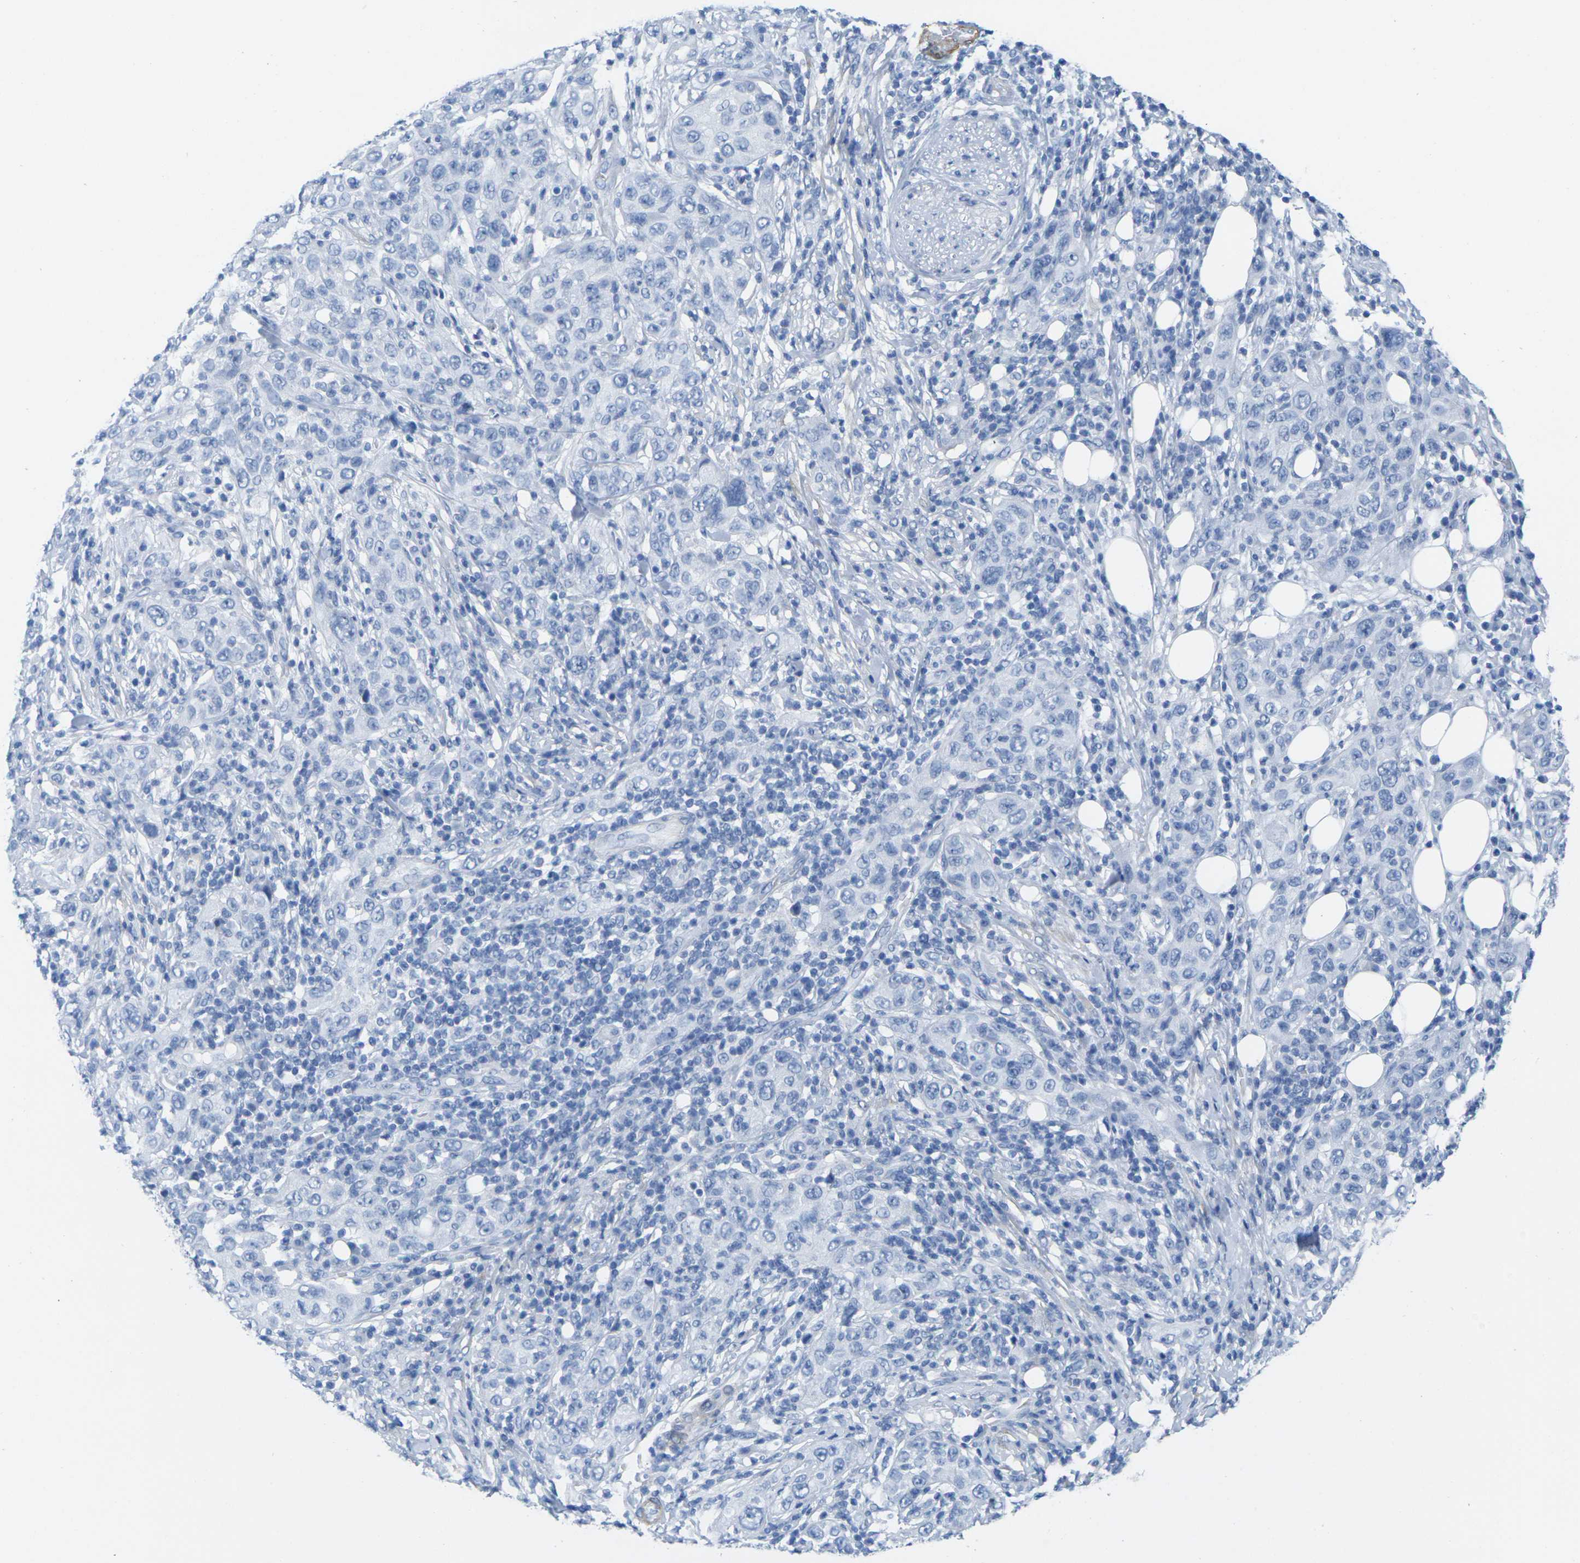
{"staining": {"intensity": "negative", "quantity": "none", "location": "none"}, "tissue": "skin cancer", "cell_type": "Tumor cells", "image_type": "cancer", "snomed": [{"axis": "morphology", "description": "Squamous cell carcinoma, NOS"}, {"axis": "topography", "description": "Skin"}], "caption": "Immunohistochemistry (IHC) of human skin cancer shows no expression in tumor cells.", "gene": "CNN1", "patient": {"sex": "female", "age": 88}}